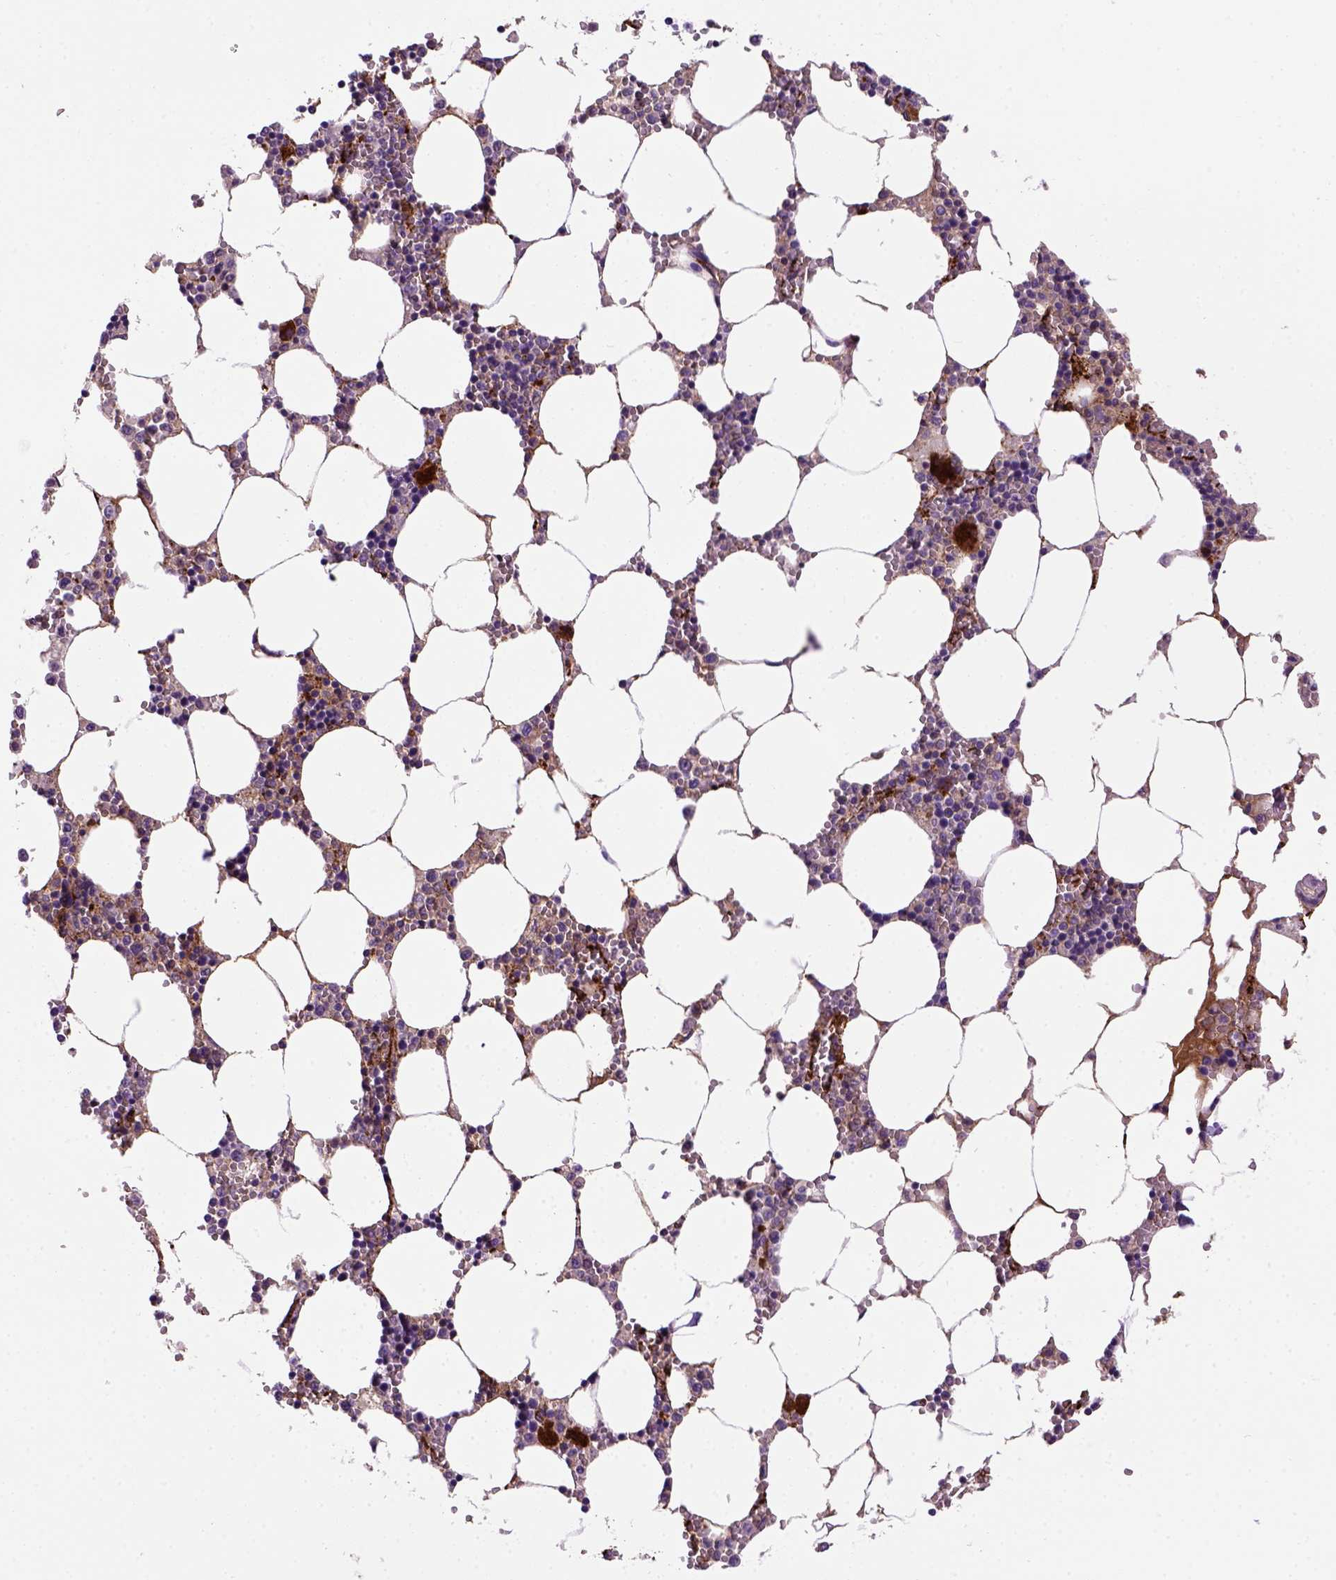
{"staining": {"intensity": "strong", "quantity": "<25%", "location": "cytoplasmic/membranous"}, "tissue": "bone marrow", "cell_type": "Hematopoietic cells", "image_type": "normal", "snomed": [{"axis": "morphology", "description": "Normal tissue, NOS"}, {"axis": "topography", "description": "Bone marrow"}], "caption": "This micrograph displays normal bone marrow stained with immunohistochemistry to label a protein in brown. The cytoplasmic/membranous of hematopoietic cells show strong positivity for the protein. Nuclei are counter-stained blue.", "gene": "VWF", "patient": {"sex": "female", "age": 64}}